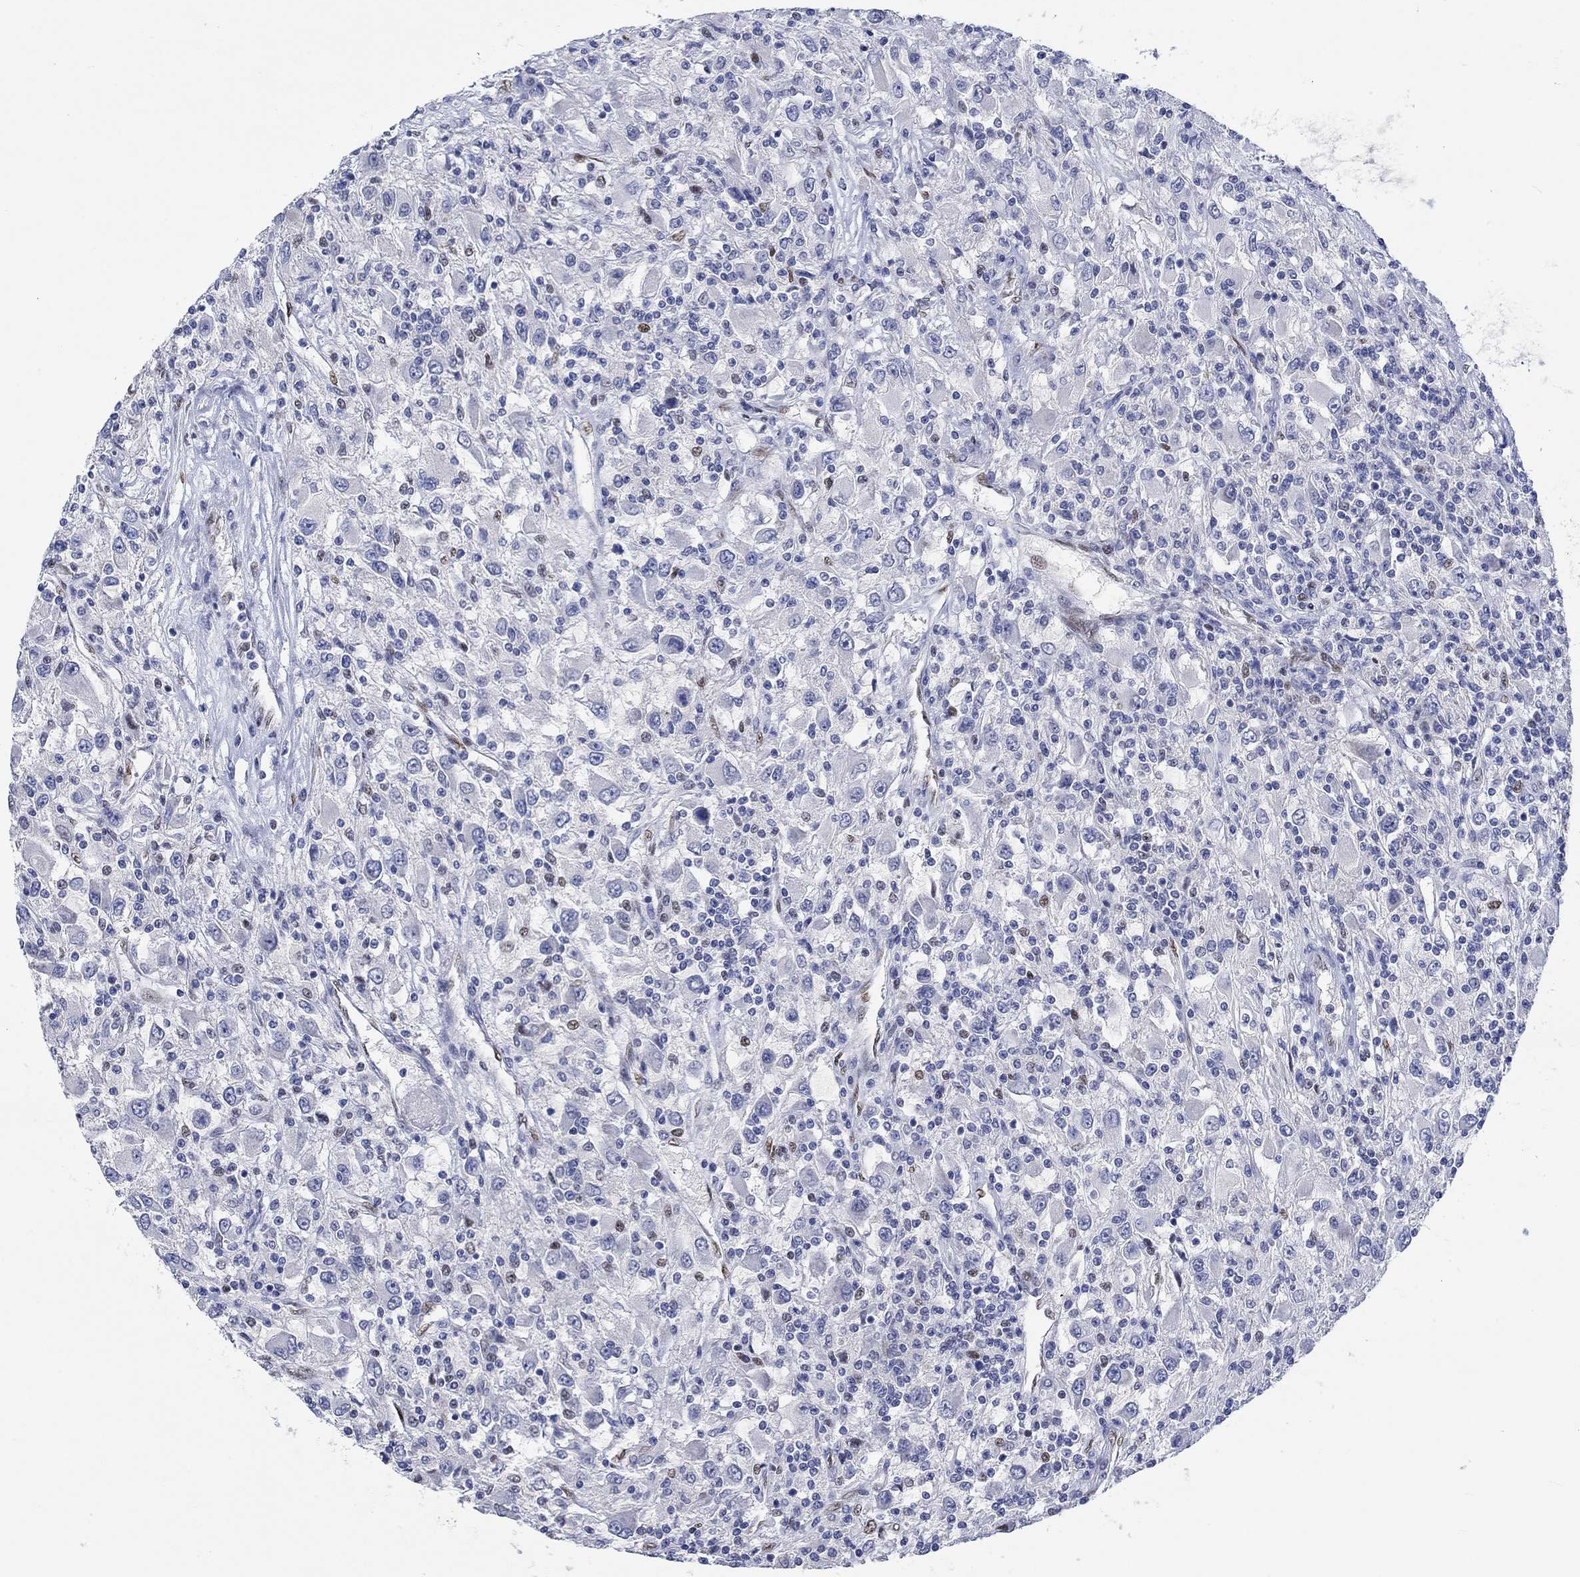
{"staining": {"intensity": "weak", "quantity": "<25%", "location": "nuclear"}, "tissue": "renal cancer", "cell_type": "Tumor cells", "image_type": "cancer", "snomed": [{"axis": "morphology", "description": "Adenocarcinoma, NOS"}, {"axis": "topography", "description": "Kidney"}], "caption": "High magnification brightfield microscopy of renal adenocarcinoma stained with DAB (brown) and counterstained with hematoxylin (blue): tumor cells show no significant positivity. The staining was performed using DAB to visualize the protein expression in brown, while the nuclei were stained in blue with hematoxylin (Magnification: 20x).", "gene": "DLK1", "patient": {"sex": "female", "age": 67}}